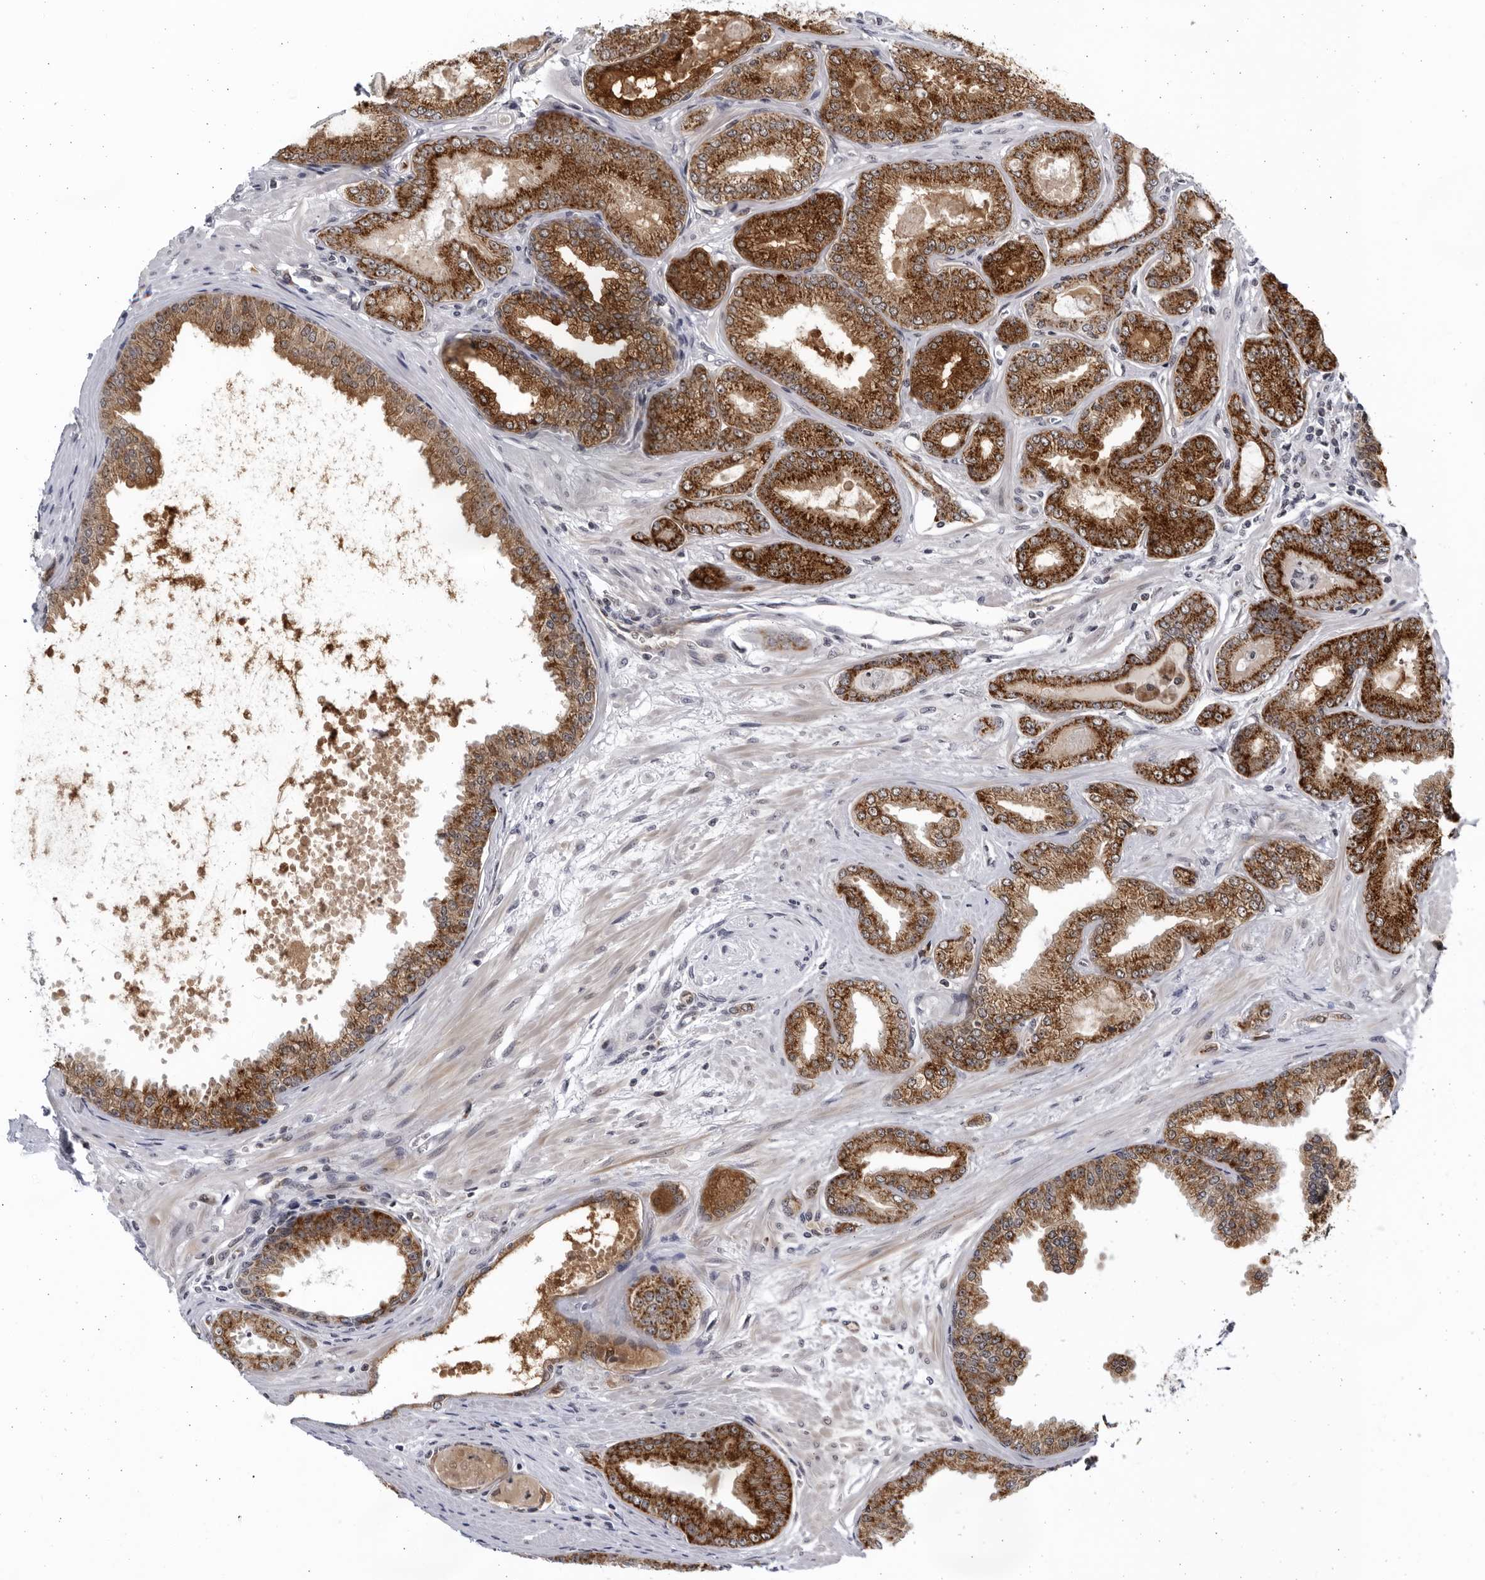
{"staining": {"intensity": "strong", "quantity": ">75%", "location": "cytoplasmic/membranous"}, "tissue": "prostate cancer", "cell_type": "Tumor cells", "image_type": "cancer", "snomed": [{"axis": "morphology", "description": "Adenocarcinoma, Low grade"}, {"axis": "topography", "description": "Prostate"}], "caption": "This photomicrograph reveals immunohistochemistry (IHC) staining of human adenocarcinoma (low-grade) (prostate), with high strong cytoplasmic/membranous staining in about >75% of tumor cells.", "gene": "SLC25A22", "patient": {"sex": "male", "age": 63}}